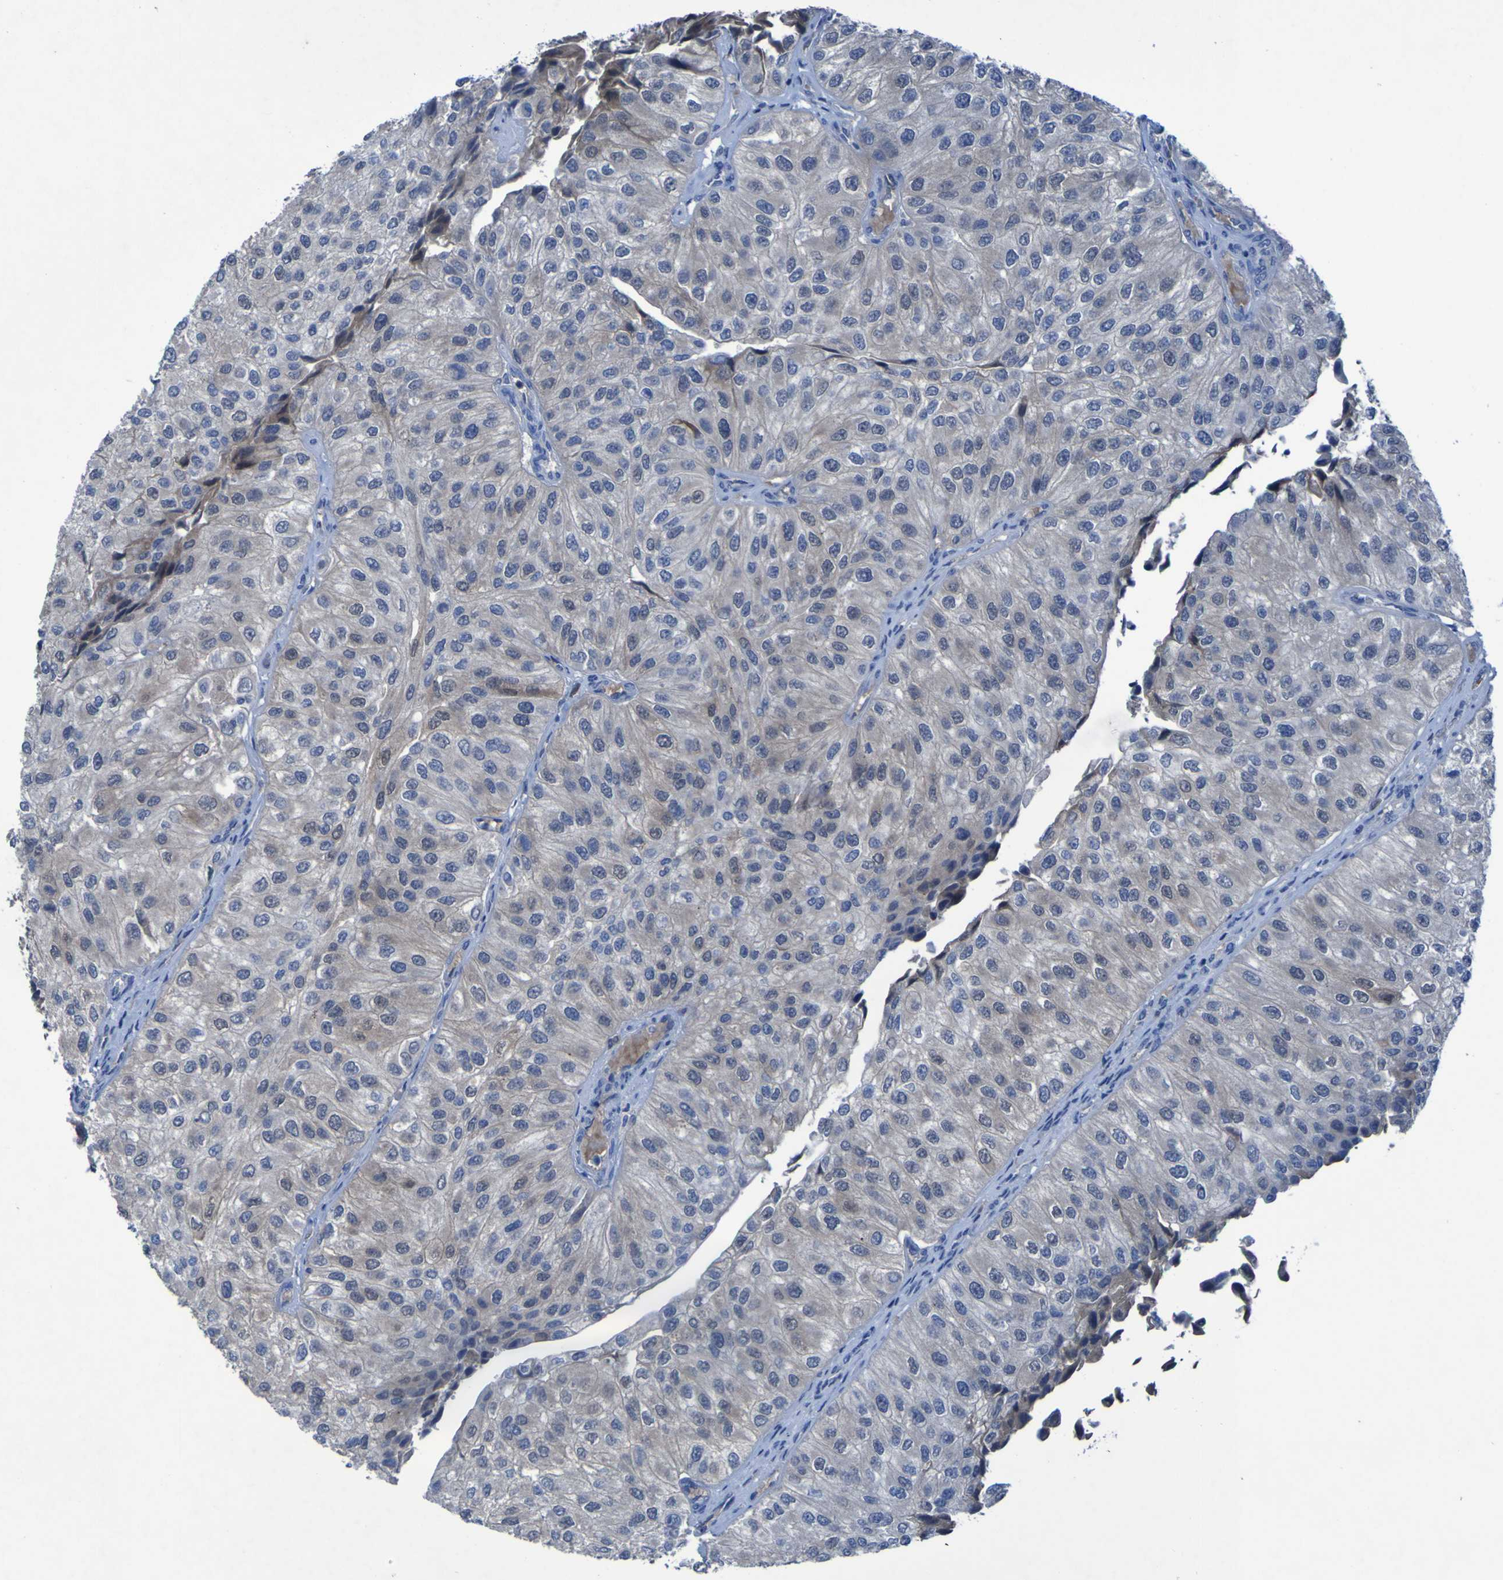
{"staining": {"intensity": "negative", "quantity": "none", "location": "none"}, "tissue": "urothelial cancer", "cell_type": "Tumor cells", "image_type": "cancer", "snomed": [{"axis": "morphology", "description": "Urothelial carcinoma, High grade"}, {"axis": "topography", "description": "Kidney"}, {"axis": "topography", "description": "Urinary bladder"}], "caption": "This is a photomicrograph of immunohistochemistry (IHC) staining of urothelial cancer, which shows no staining in tumor cells.", "gene": "SGK2", "patient": {"sex": "male", "age": 77}}